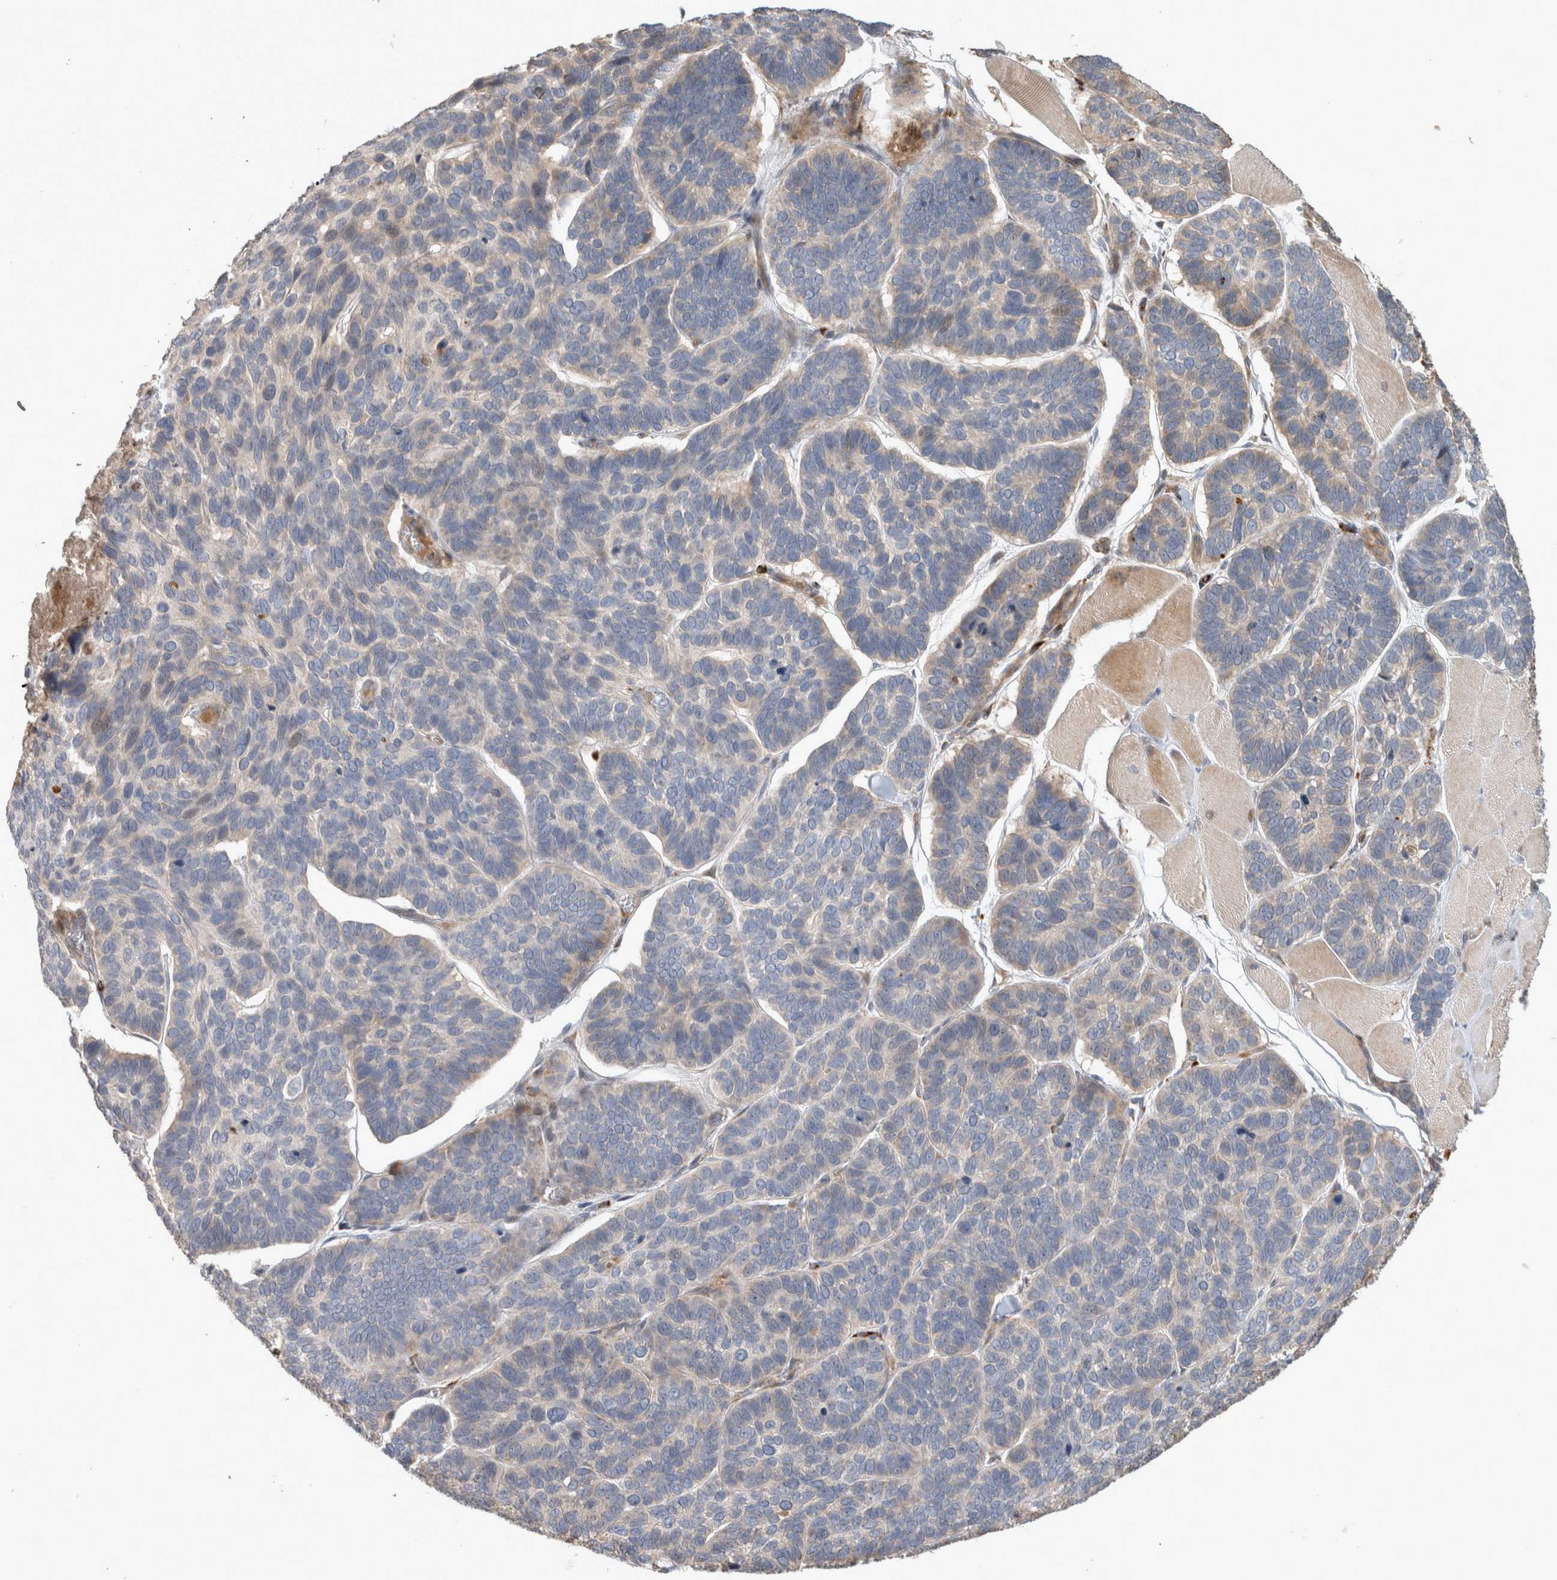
{"staining": {"intensity": "weak", "quantity": "<25%", "location": "cytoplasmic/membranous"}, "tissue": "skin cancer", "cell_type": "Tumor cells", "image_type": "cancer", "snomed": [{"axis": "morphology", "description": "Basal cell carcinoma"}, {"axis": "topography", "description": "Skin"}], "caption": "This is an immunohistochemistry (IHC) photomicrograph of skin cancer. There is no staining in tumor cells.", "gene": "SERAC1", "patient": {"sex": "male", "age": 62}}